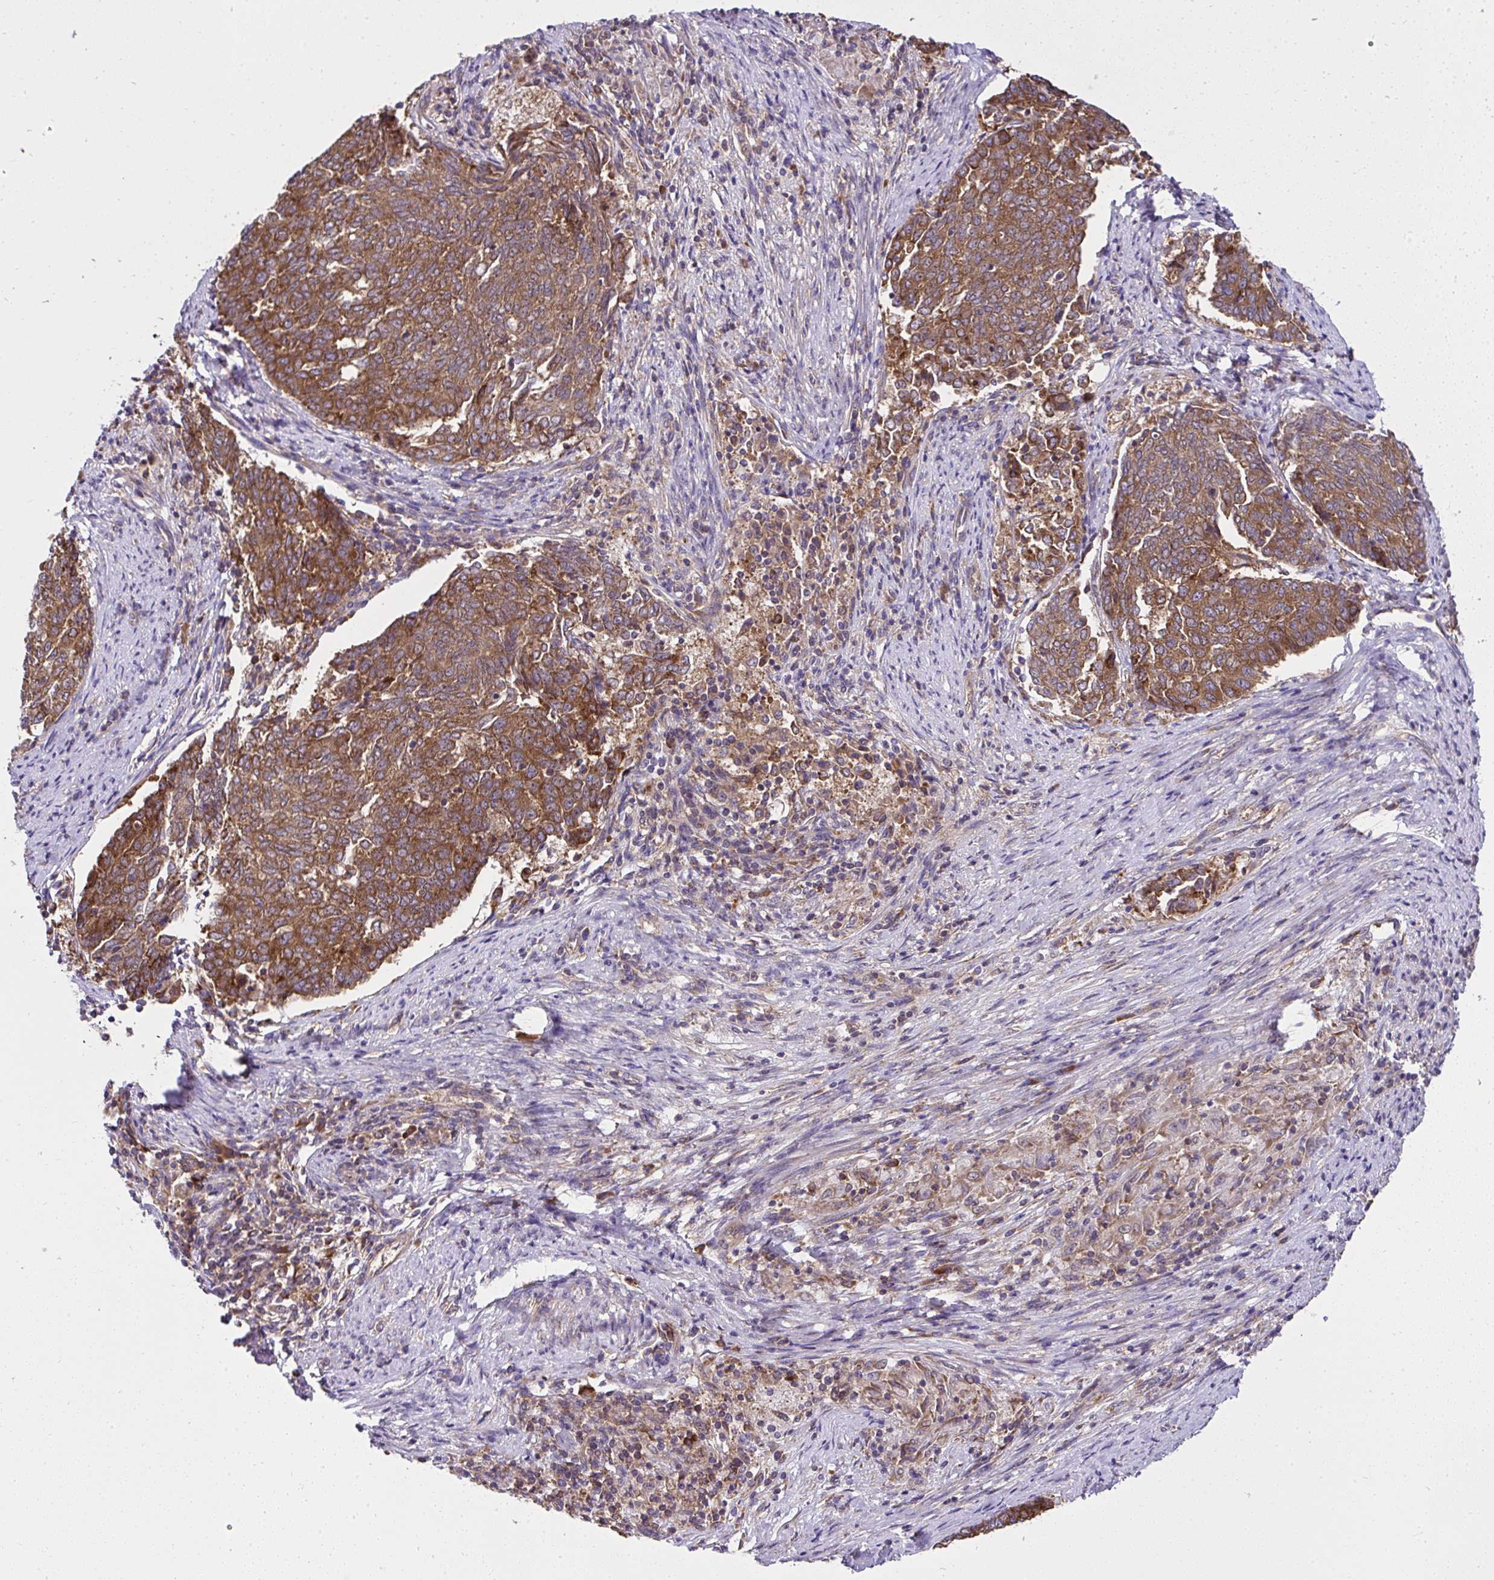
{"staining": {"intensity": "strong", "quantity": ">75%", "location": "cytoplasmic/membranous"}, "tissue": "endometrial cancer", "cell_type": "Tumor cells", "image_type": "cancer", "snomed": [{"axis": "morphology", "description": "Adenocarcinoma, NOS"}, {"axis": "topography", "description": "Endometrium"}], "caption": "Immunohistochemical staining of adenocarcinoma (endometrial) demonstrates strong cytoplasmic/membranous protein expression in approximately >75% of tumor cells.", "gene": "RPS7", "patient": {"sex": "female", "age": 80}}